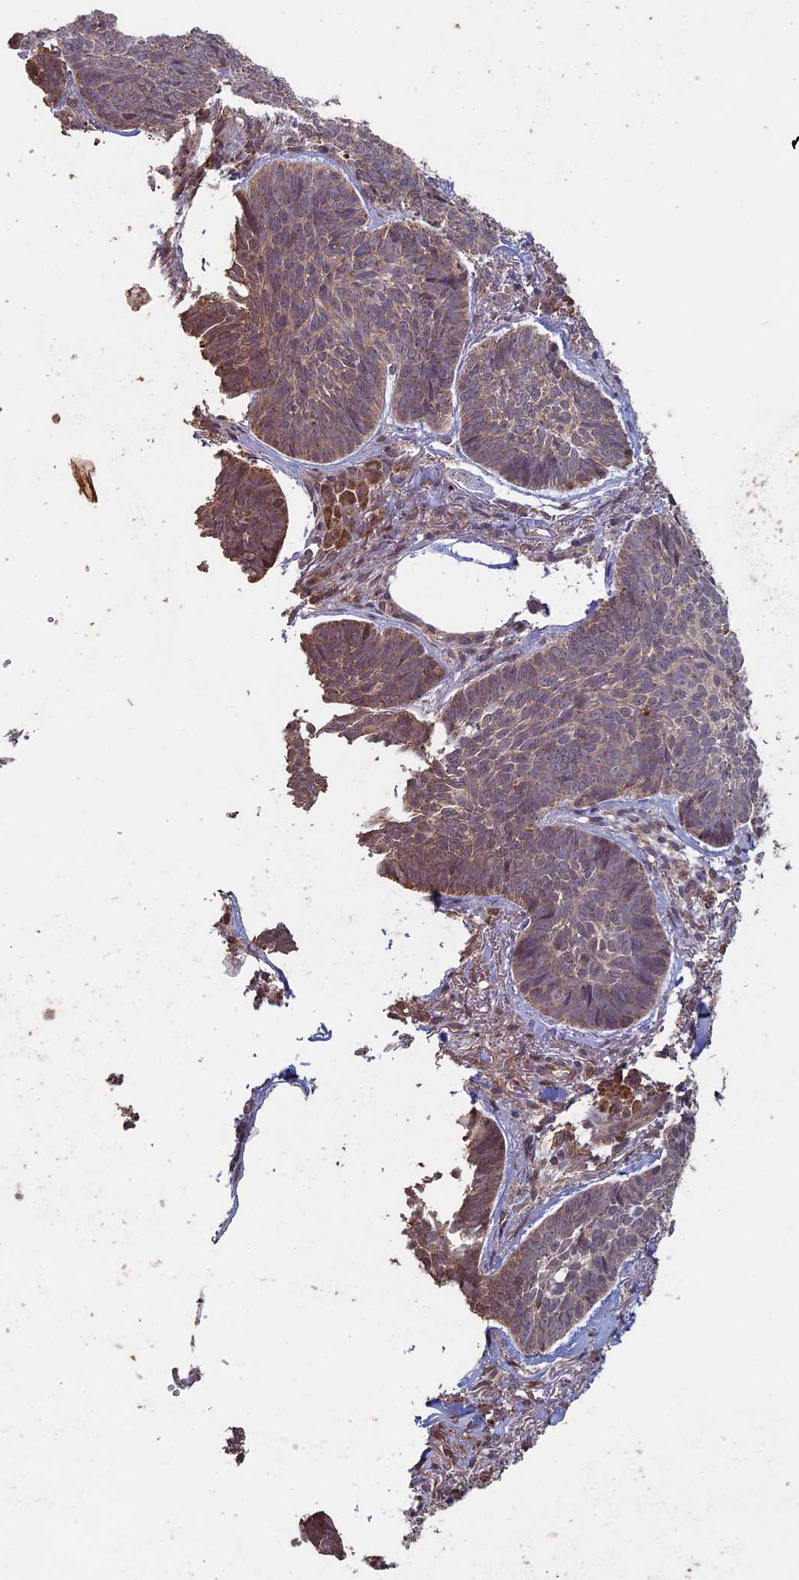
{"staining": {"intensity": "moderate", "quantity": ">75%", "location": "cytoplasmic/membranous"}, "tissue": "skin cancer", "cell_type": "Tumor cells", "image_type": "cancer", "snomed": [{"axis": "morphology", "description": "Basal cell carcinoma"}, {"axis": "topography", "description": "Skin"}], "caption": "This photomicrograph exhibits immunohistochemistry staining of human skin cancer (basal cell carcinoma), with medium moderate cytoplasmic/membranous positivity in approximately >75% of tumor cells.", "gene": "RCCD1", "patient": {"sex": "female", "age": 74}}